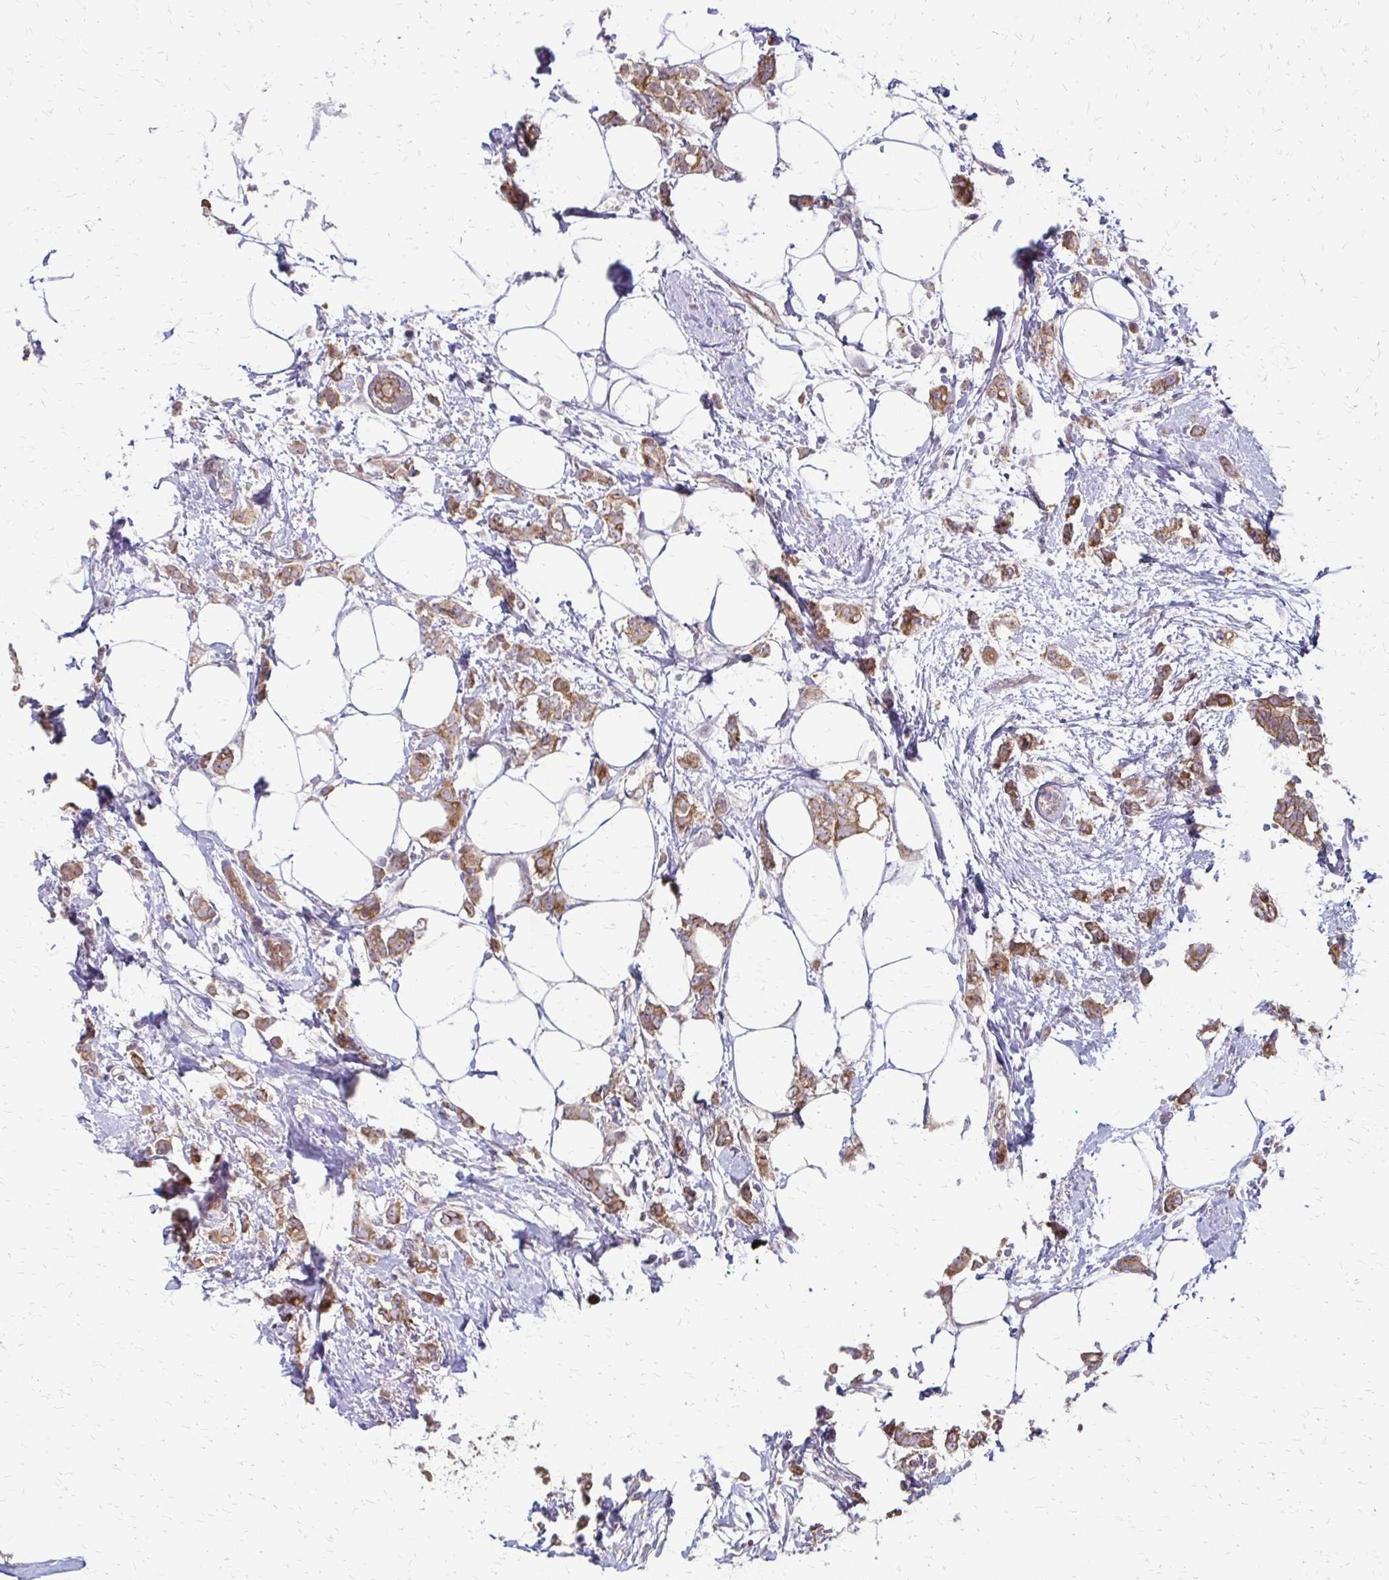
{"staining": {"intensity": "weak", "quantity": ">75%", "location": "cytoplasmic/membranous"}, "tissue": "breast cancer", "cell_type": "Tumor cells", "image_type": "cancer", "snomed": [{"axis": "morphology", "description": "Duct carcinoma"}, {"axis": "topography", "description": "Breast"}], "caption": "Immunohistochemistry (IHC) of breast infiltrating ductal carcinoma shows low levels of weak cytoplasmic/membranous expression in approximately >75% of tumor cells. Nuclei are stained in blue.", "gene": "ZNF383", "patient": {"sex": "female", "age": 40}}